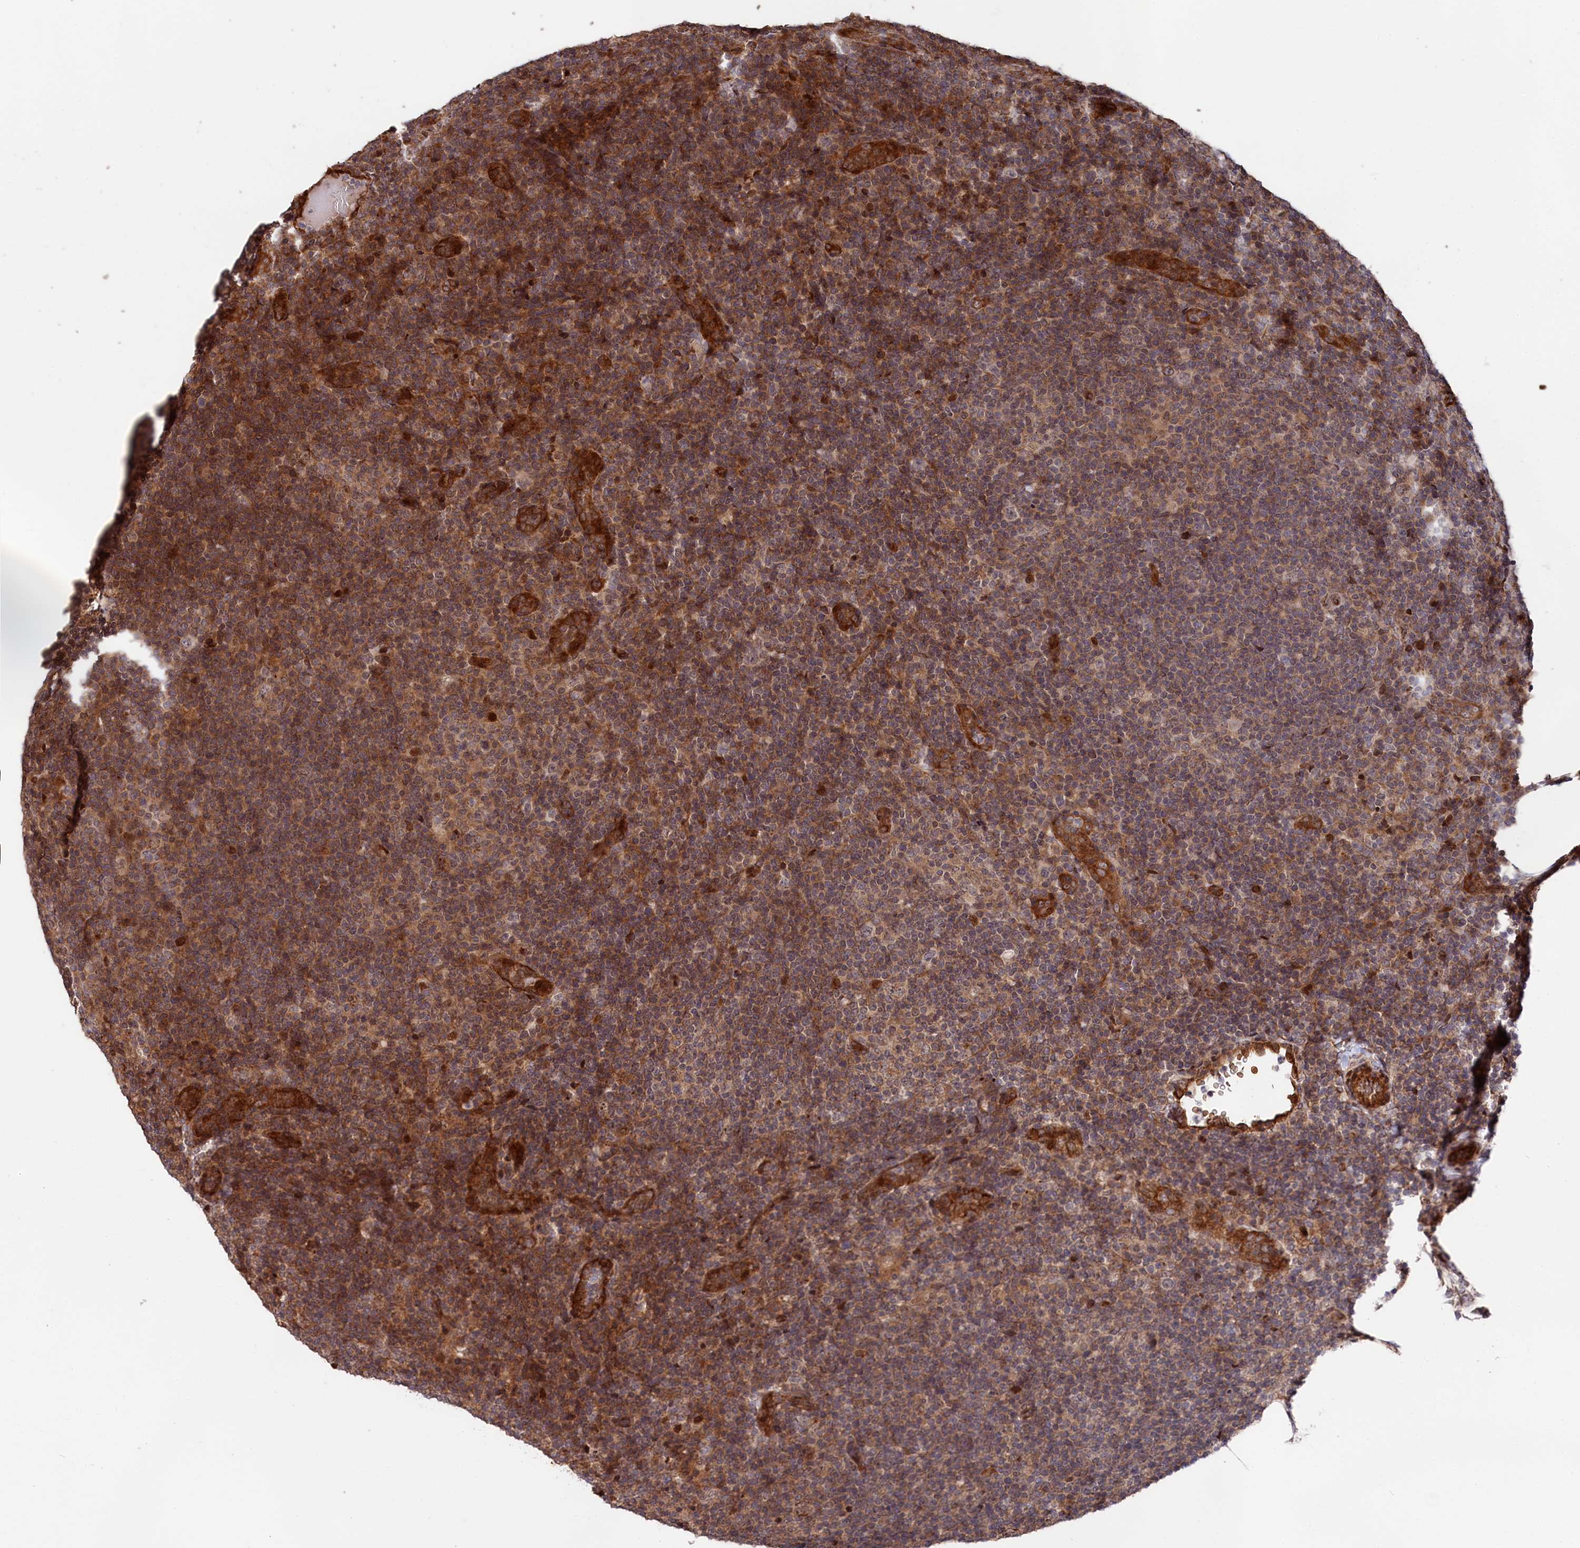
{"staining": {"intensity": "weak", "quantity": "25%-75%", "location": "cytoplasmic/membranous"}, "tissue": "lymphoma", "cell_type": "Tumor cells", "image_type": "cancer", "snomed": [{"axis": "morphology", "description": "Hodgkin's disease, NOS"}, {"axis": "topography", "description": "Lymph node"}], "caption": "Hodgkin's disease was stained to show a protein in brown. There is low levels of weak cytoplasmic/membranous staining in about 25%-75% of tumor cells. The protein of interest is stained brown, and the nuclei are stained in blue (DAB IHC with brightfield microscopy, high magnification).", "gene": "TNKS1BP1", "patient": {"sex": "female", "age": 57}}